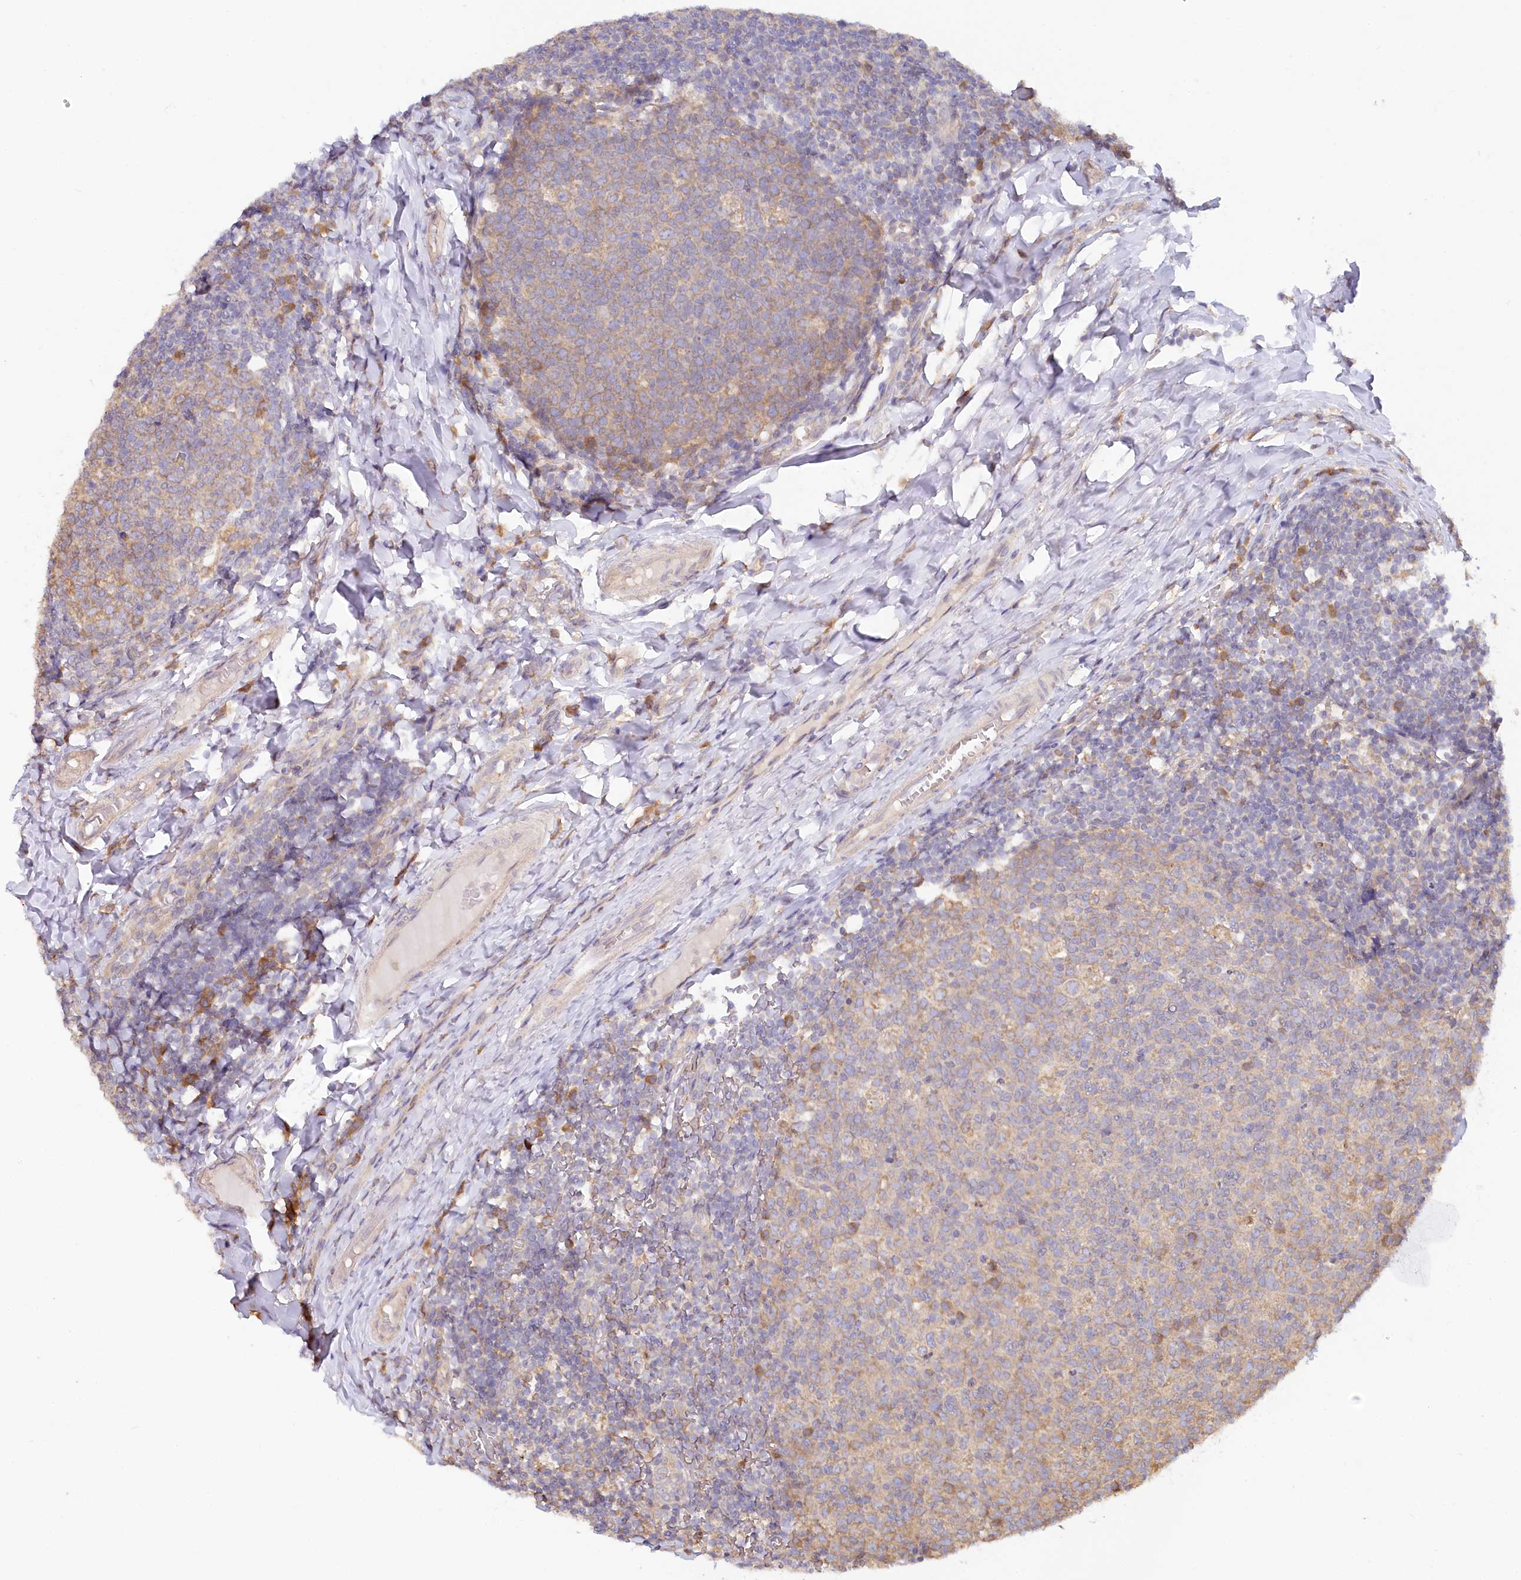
{"staining": {"intensity": "weak", "quantity": "<25%", "location": "cytoplasmic/membranous"}, "tissue": "tonsil", "cell_type": "Germinal center cells", "image_type": "normal", "snomed": [{"axis": "morphology", "description": "Normal tissue, NOS"}, {"axis": "topography", "description": "Tonsil"}], "caption": "DAB immunohistochemical staining of normal human tonsil shows no significant expression in germinal center cells.", "gene": "PAIP2", "patient": {"sex": "female", "age": 19}}